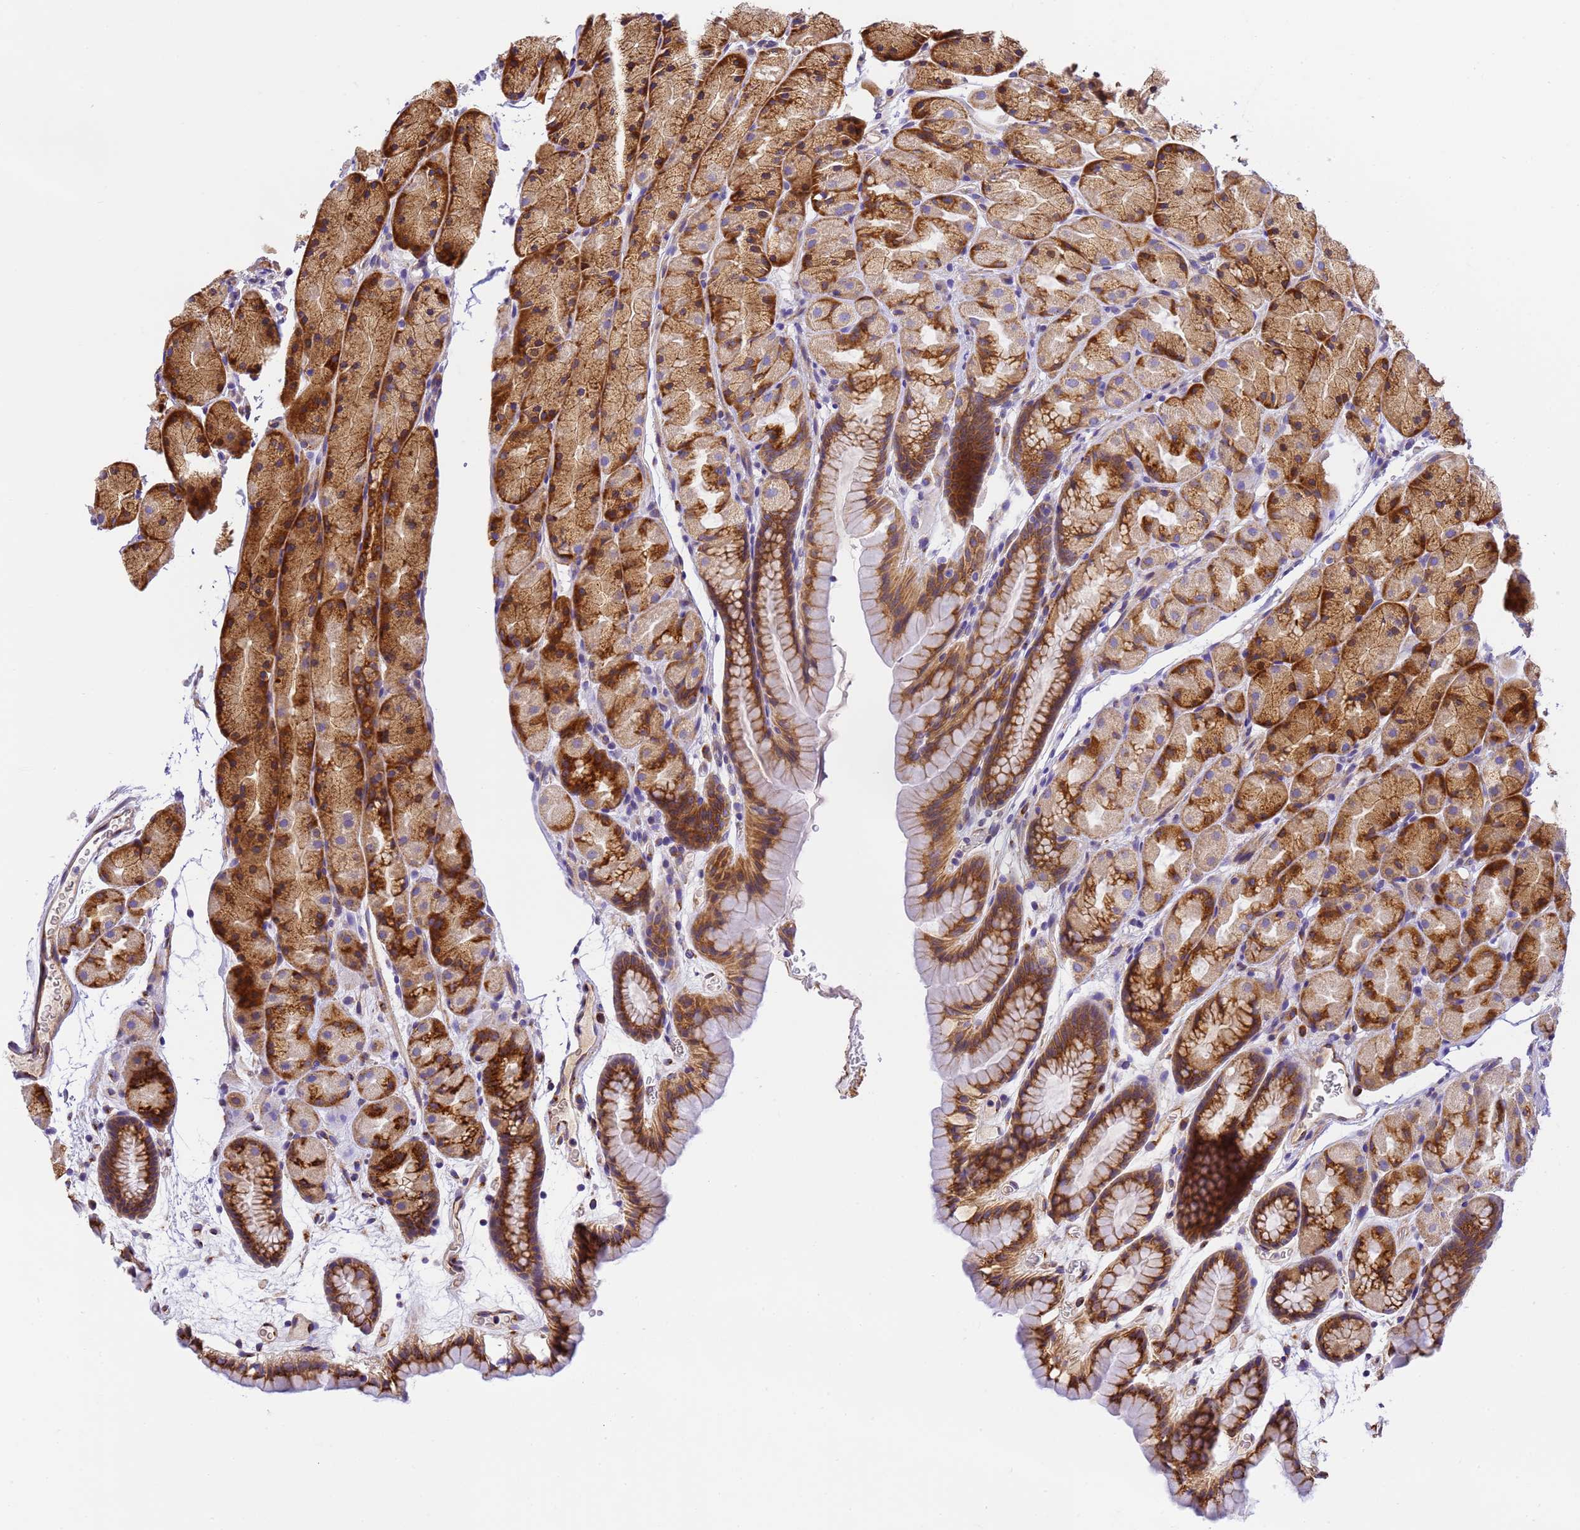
{"staining": {"intensity": "strong", "quantity": ">75%", "location": "cytoplasmic/membranous"}, "tissue": "stomach", "cell_type": "Glandular cells", "image_type": "normal", "snomed": [{"axis": "morphology", "description": "Normal tissue, NOS"}, {"axis": "topography", "description": "Stomach, upper"}, {"axis": "topography", "description": "Stomach"}], "caption": "The micrograph displays immunohistochemical staining of unremarkable stomach. There is strong cytoplasmic/membranous staining is appreciated in approximately >75% of glandular cells.", "gene": "RHBDD3", "patient": {"sex": "male", "age": 47}}